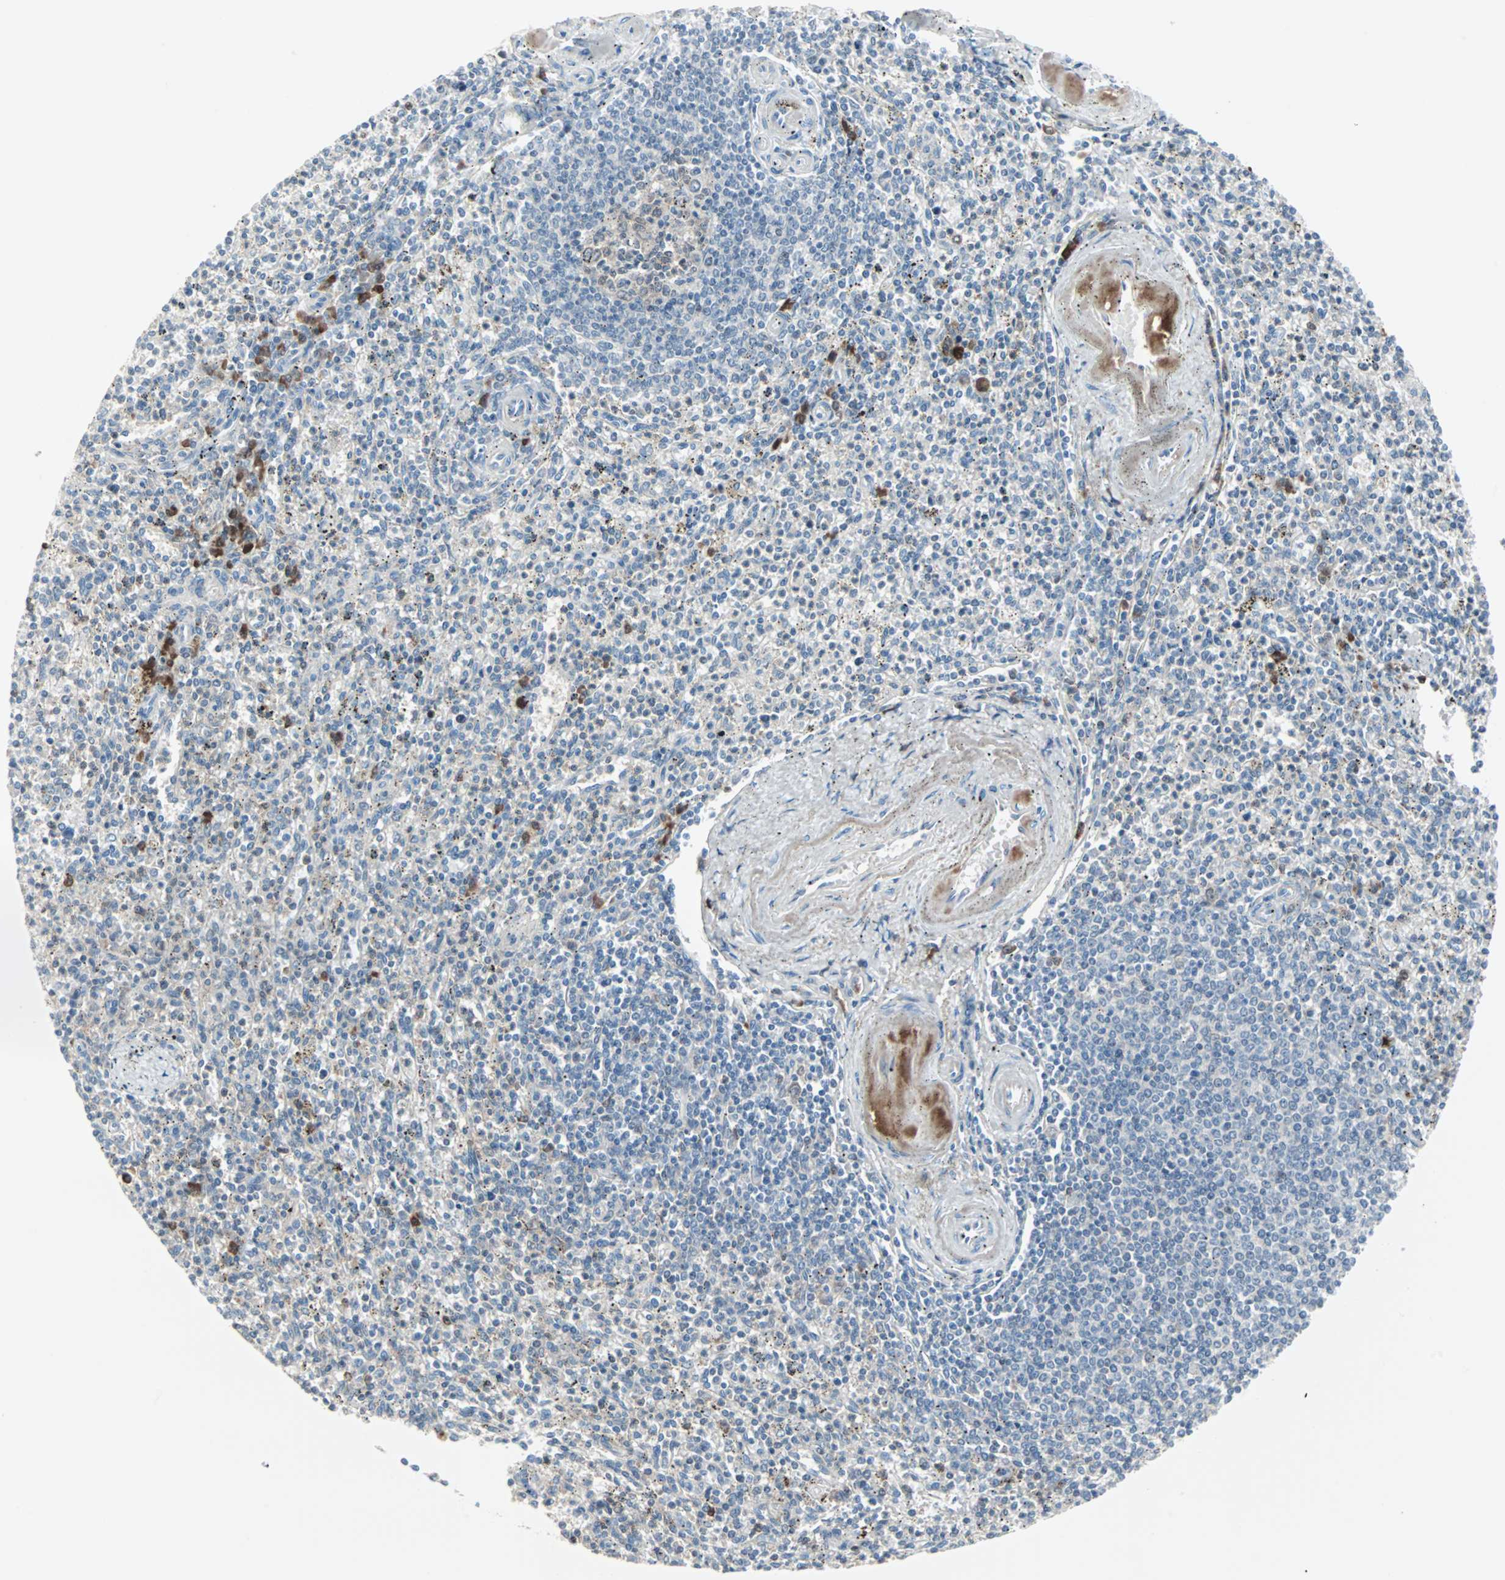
{"staining": {"intensity": "moderate", "quantity": "<25%", "location": "cytoplasmic/membranous"}, "tissue": "spleen", "cell_type": "Cells in red pulp", "image_type": "normal", "snomed": [{"axis": "morphology", "description": "Normal tissue, NOS"}, {"axis": "topography", "description": "Spleen"}], "caption": "The histopathology image displays a brown stain indicating the presence of a protein in the cytoplasmic/membranous of cells in red pulp in spleen.", "gene": "CASP3", "patient": {"sex": "male", "age": 72}}